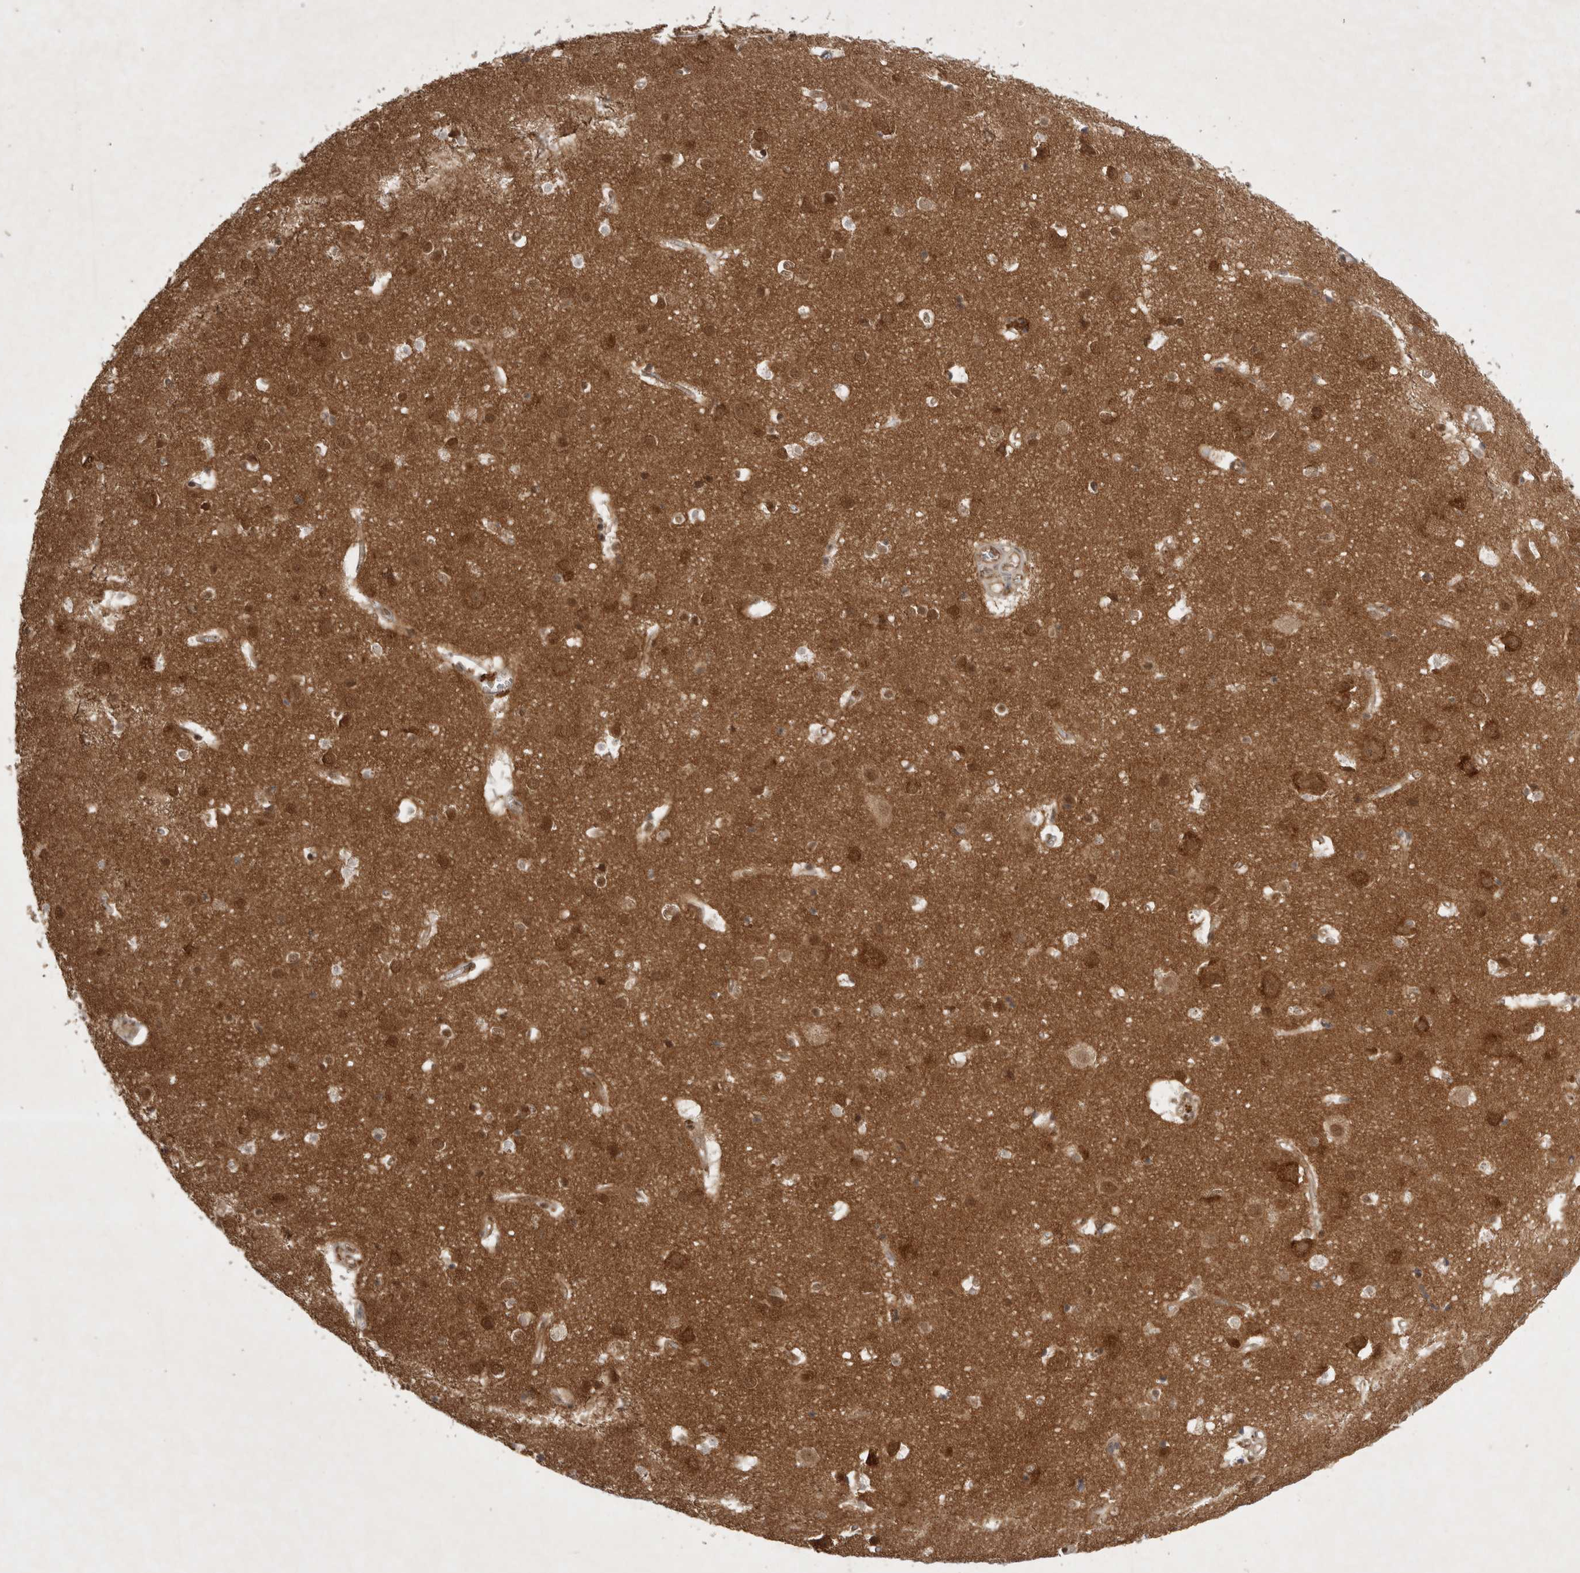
{"staining": {"intensity": "moderate", "quantity": "<25%", "location": "cytoplasmic/membranous"}, "tissue": "cerebral cortex", "cell_type": "Endothelial cells", "image_type": "normal", "snomed": [{"axis": "morphology", "description": "Normal tissue, NOS"}, {"axis": "topography", "description": "Cerebral cortex"}], "caption": "Endothelial cells display moderate cytoplasmic/membranous positivity in about <25% of cells in benign cerebral cortex.", "gene": "WIPF2", "patient": {"sex": "male", "age": 54}}